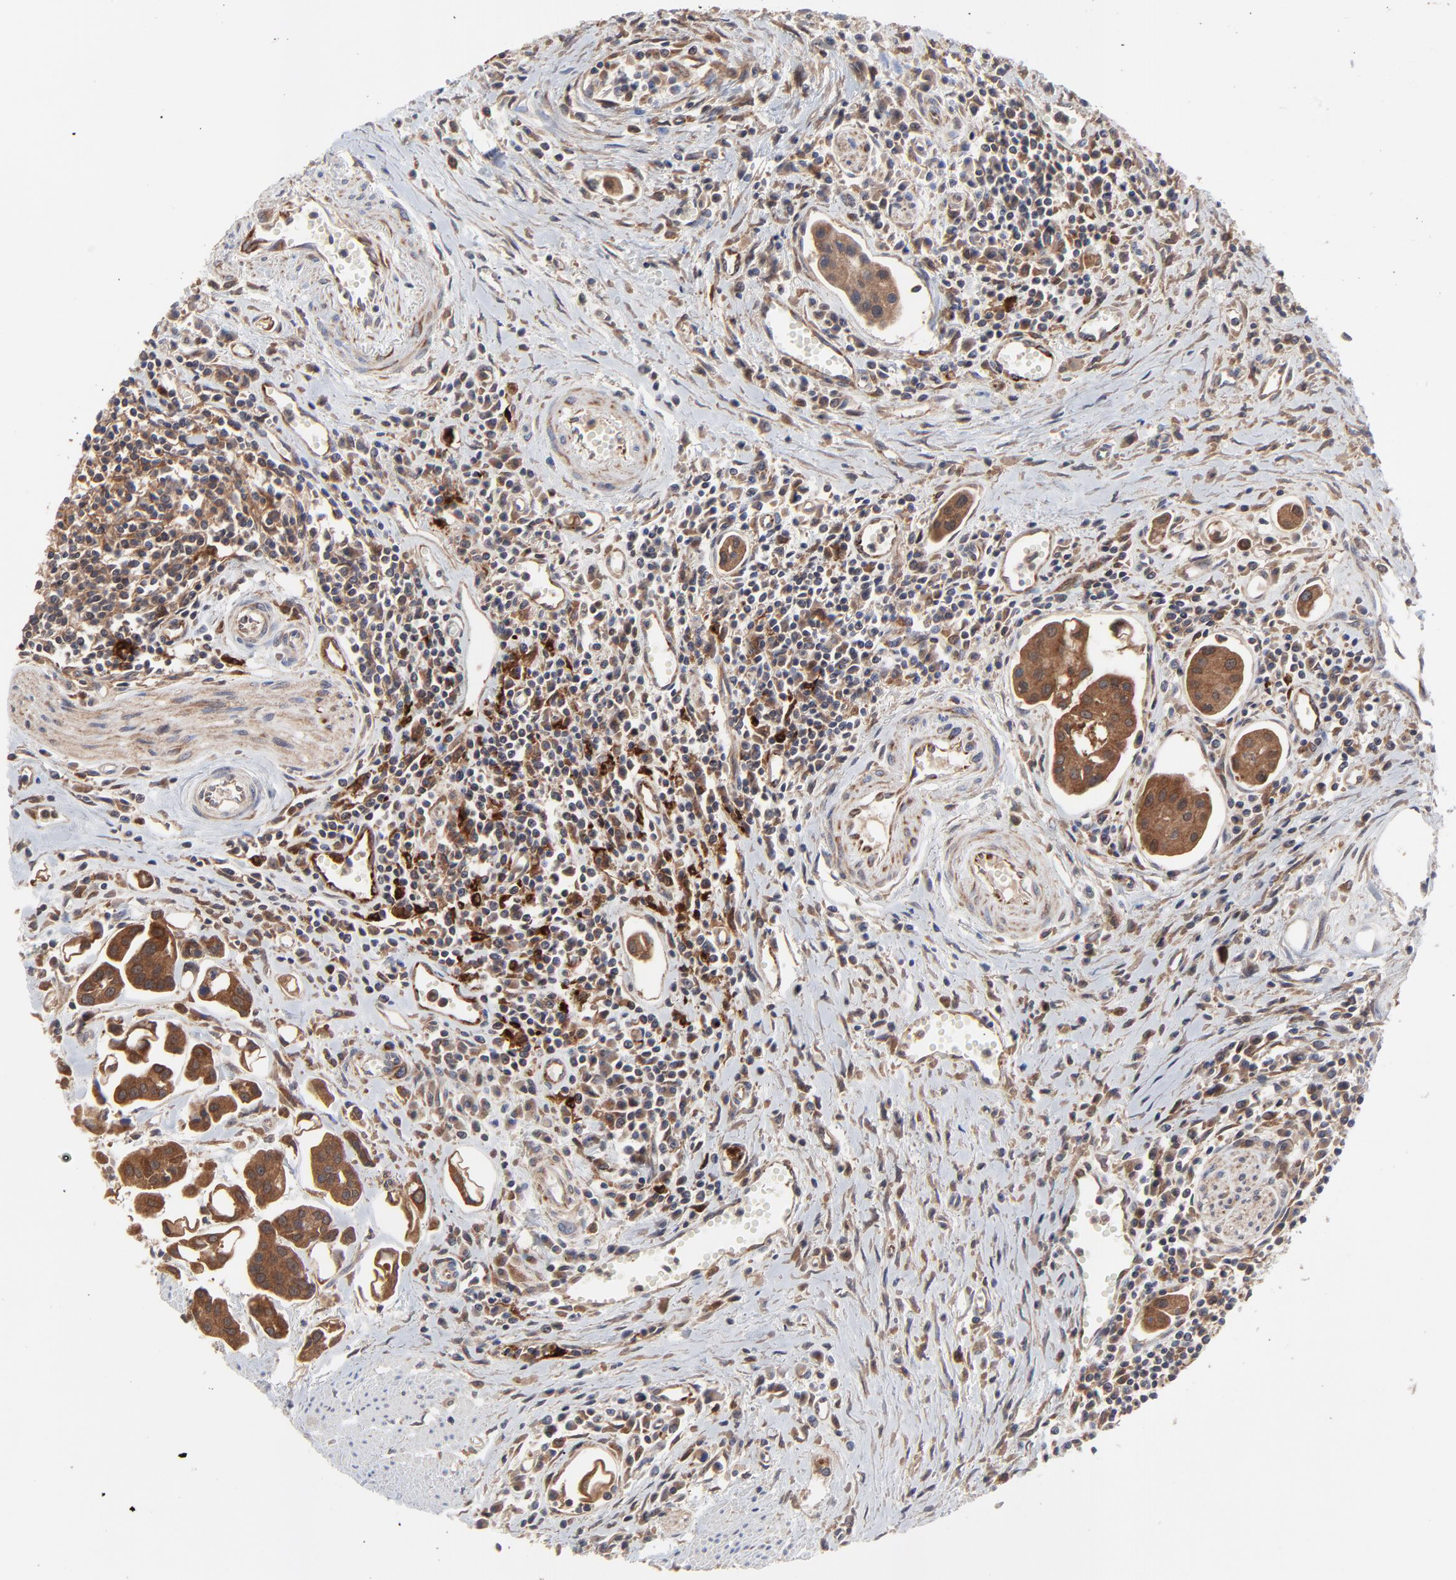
{"staining": {"intensity": "strong", "quantity": ">75%", "location": "cytoplasmic/membranous"}, "tissue": "urothelial cancer", "cell_type": "Tumor cells", "image_type": "cancer", "snomed": [{"axis": "morphology", "description": "Urothelial carcinoma, High grade"}, {"axis": "topography", "description": "Urinary bladder"}], "caption": "This image reveals IHC staining of urothelial cancer, with high strong cytoplasmic/membranous positivity in approximately >75% of tumor cells.", "gene": "RAB9A", "patient": {"sex": "male", "age": 66}}